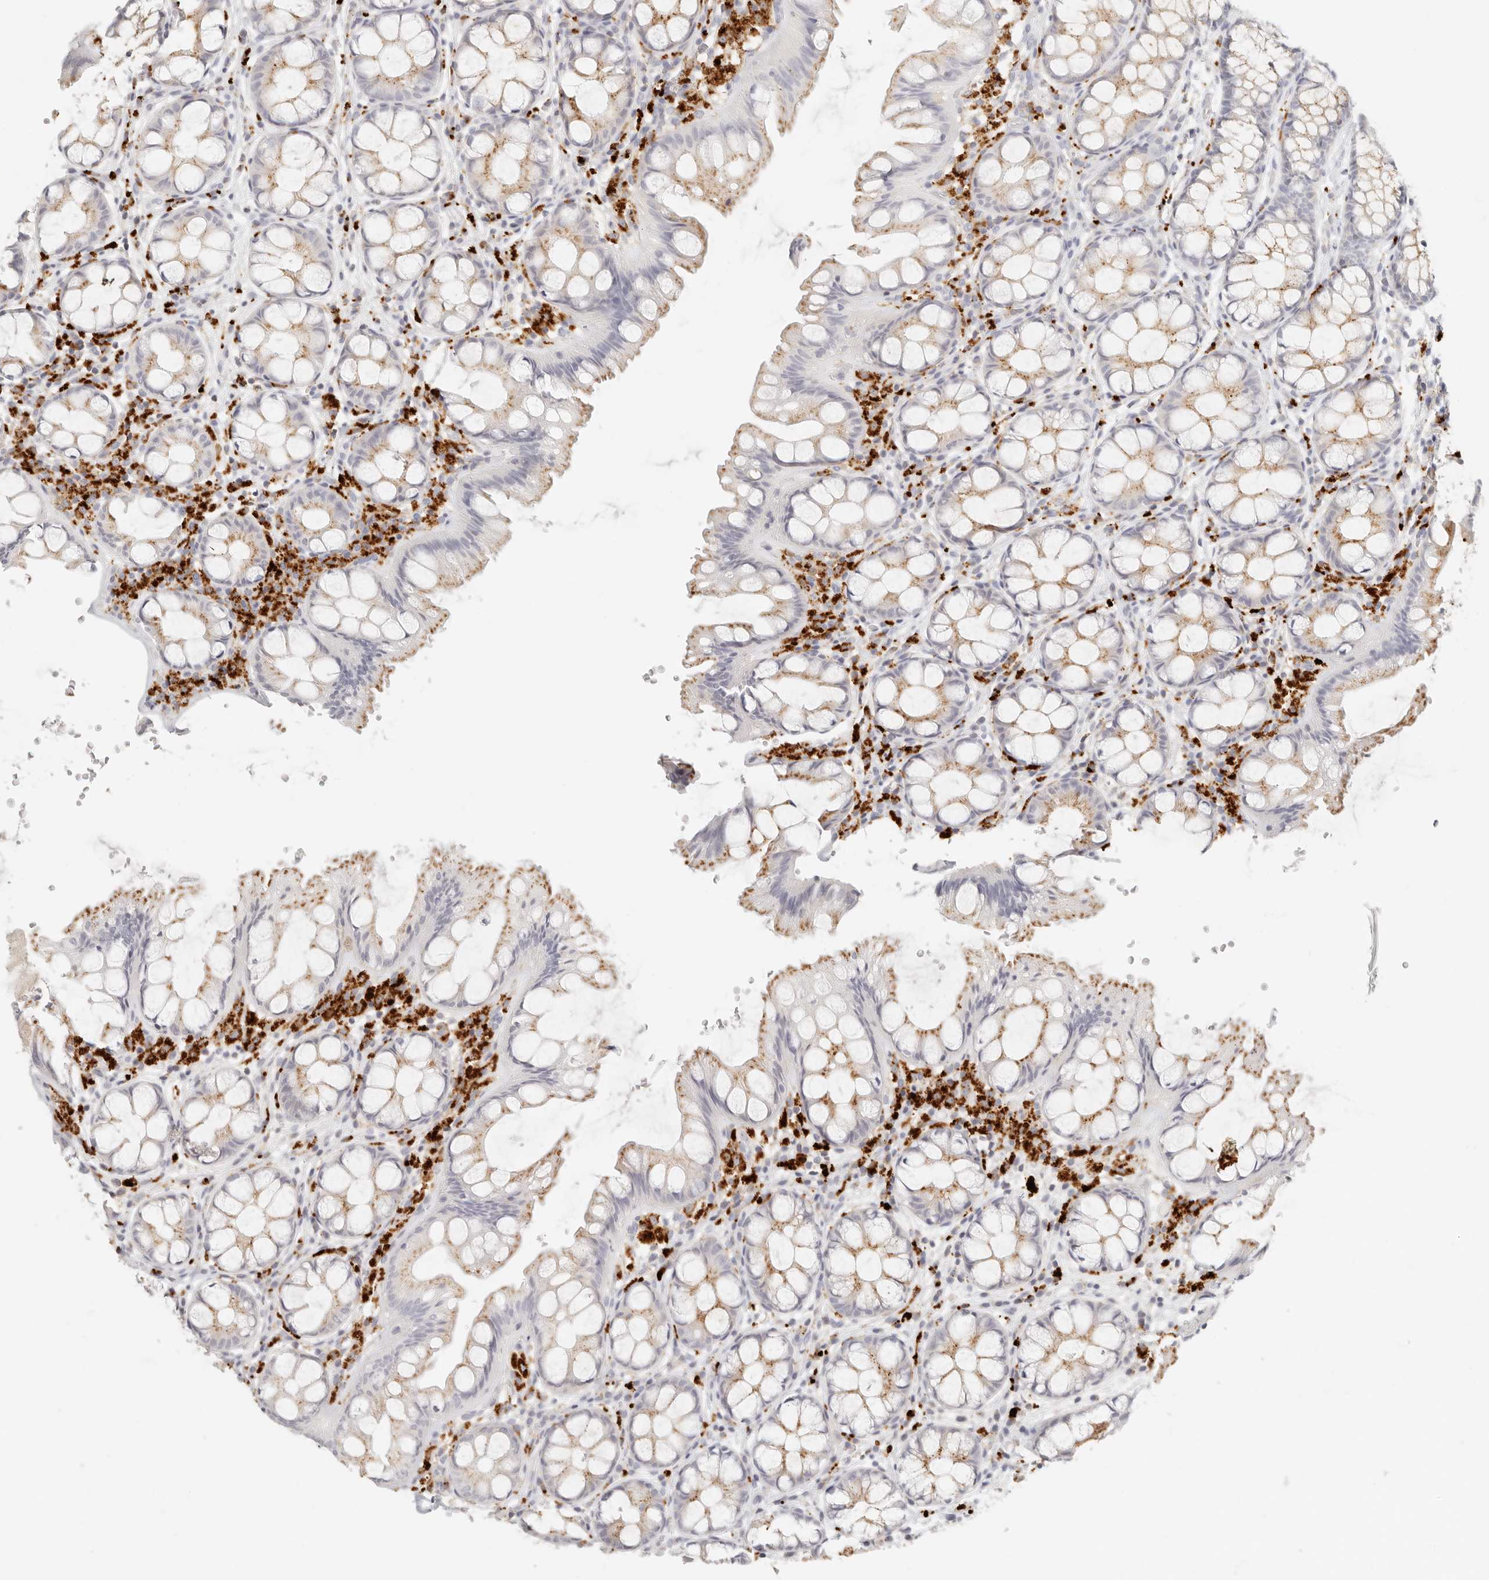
{"staining": {"intensity": "negative", "quantity": "none", "location": "none"}, "tissue": "colon", "cell_type": "Endothelial cells", "image_type": "normal", "snomed": [{"axis": "morphology", "description": "Normal tissue, NOS"}, {"axis": "topography", "description": "Colon"}], "caption": "This histopathology image is of unremarkable colon stained with immunohistochemistry to label a protein in brown with the nuclei are counter-stained blue. There is no staining in endothelial cells. (Brightfield microscopy of DAB immunohistochemistry (IHC) at high magnification).", "gene": "RNASET2", "patient": {"sex": "male", "age": 47}}